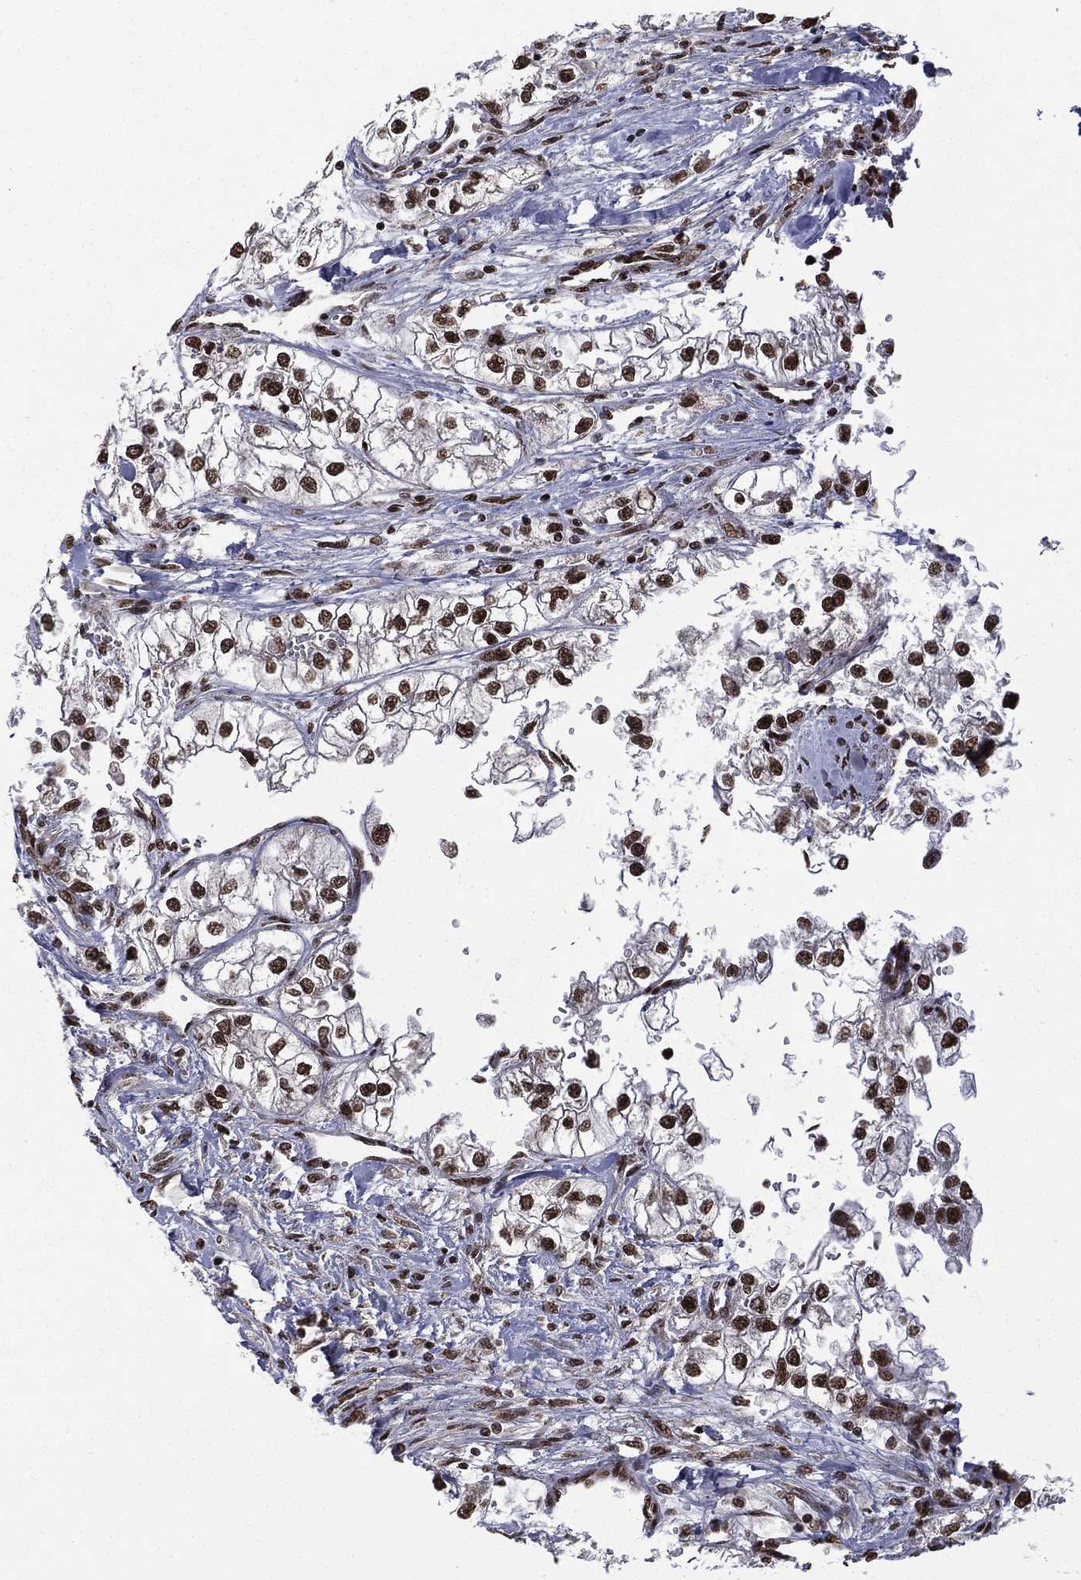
{"staining": {"intensity": "strong", "quantity": ">75%", "location": "nuclear"}, "tissue": "renal cancer", "cell_type": "Tumor cells", "image_type": "cancer", "snomed": [{"axis": "morphology", "description": "Adenocarcinoma, NOS"}, {"axis": "topography", "description": "Kidney"}], "caption": "Brown immunohistochemical staining in human renal cancer exhibits strong nuclear staining in about >75% of tumor cells.", "gene": "C5orf24", "patient": {"sex": "male", "age": 59}}